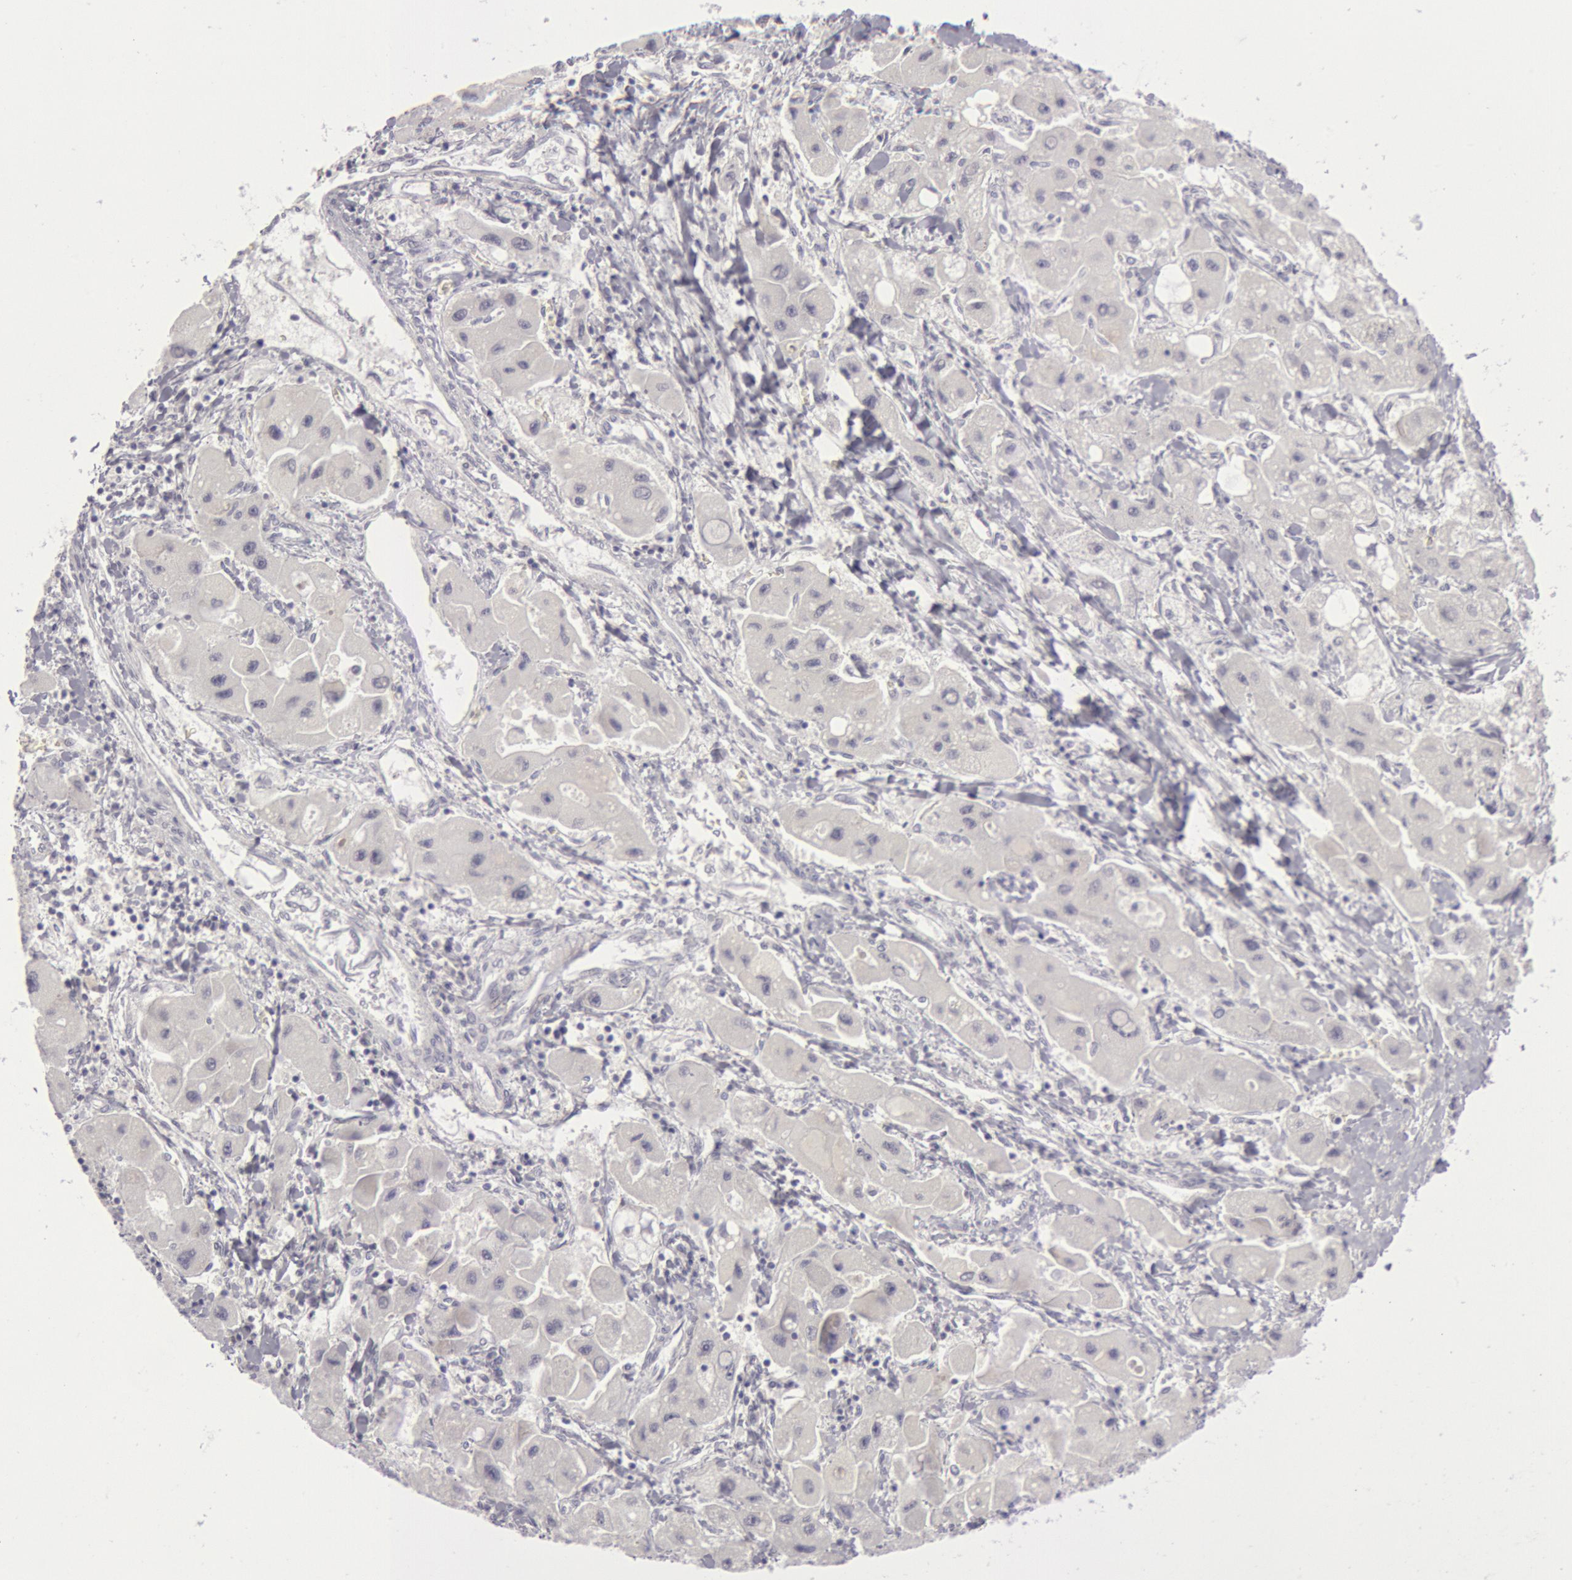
{"staining": {"intensity": "negative", "quantity": "none", "location": "none"}, "tissue": "liver cancer", "cell_type": "Tumor cells", "image_type": "cancer", "snomed": [{"axis": "morphology", "description": "Carcinoma, Hepatocellular, NOS"}, {"axis": "topography", "description": "Liver"}], "caption": "Immunohistochemistry (IHC) of liver cancer exhibits no staining in tumor cells.", "gene": "KRT16", "patient": {"sex": "male", "age": 24}}